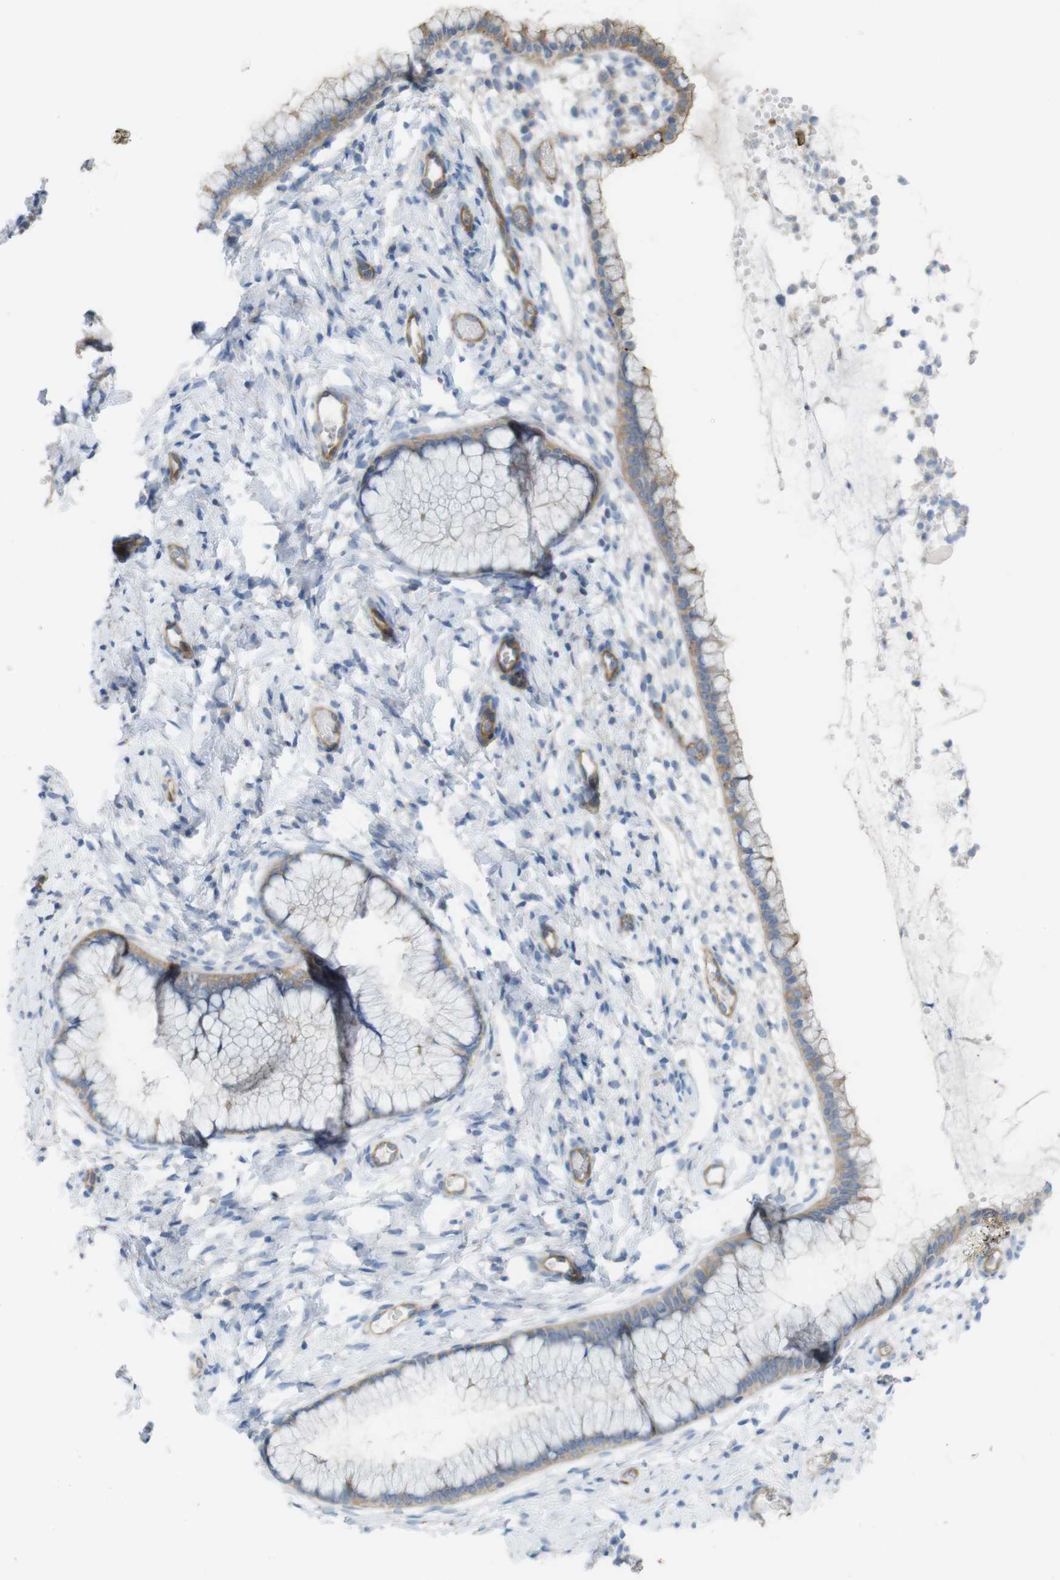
{"staining": {"intensity": "weak", "quantity": ">75%", "location": "cytoplasmic/membranous"}, "tissue": "cervix", "cell_type": "Glandular cells", "image_type": "normal", "snomed": [{"axis": "morphology", "description": "Normal tissue, NOS"}, {"axis": "topography", "description": "Cervix"}], "caption": "Brown immunohistochemical staining in benign cervix reveals weak cytoplasmic/membranous staining in approximately >75% of glandular cells. Ihc stains the protein of interest in brown and the nuclei are stained blue.", "gene": "PREX2", "patient": {"sex": "female", "age": 65}}